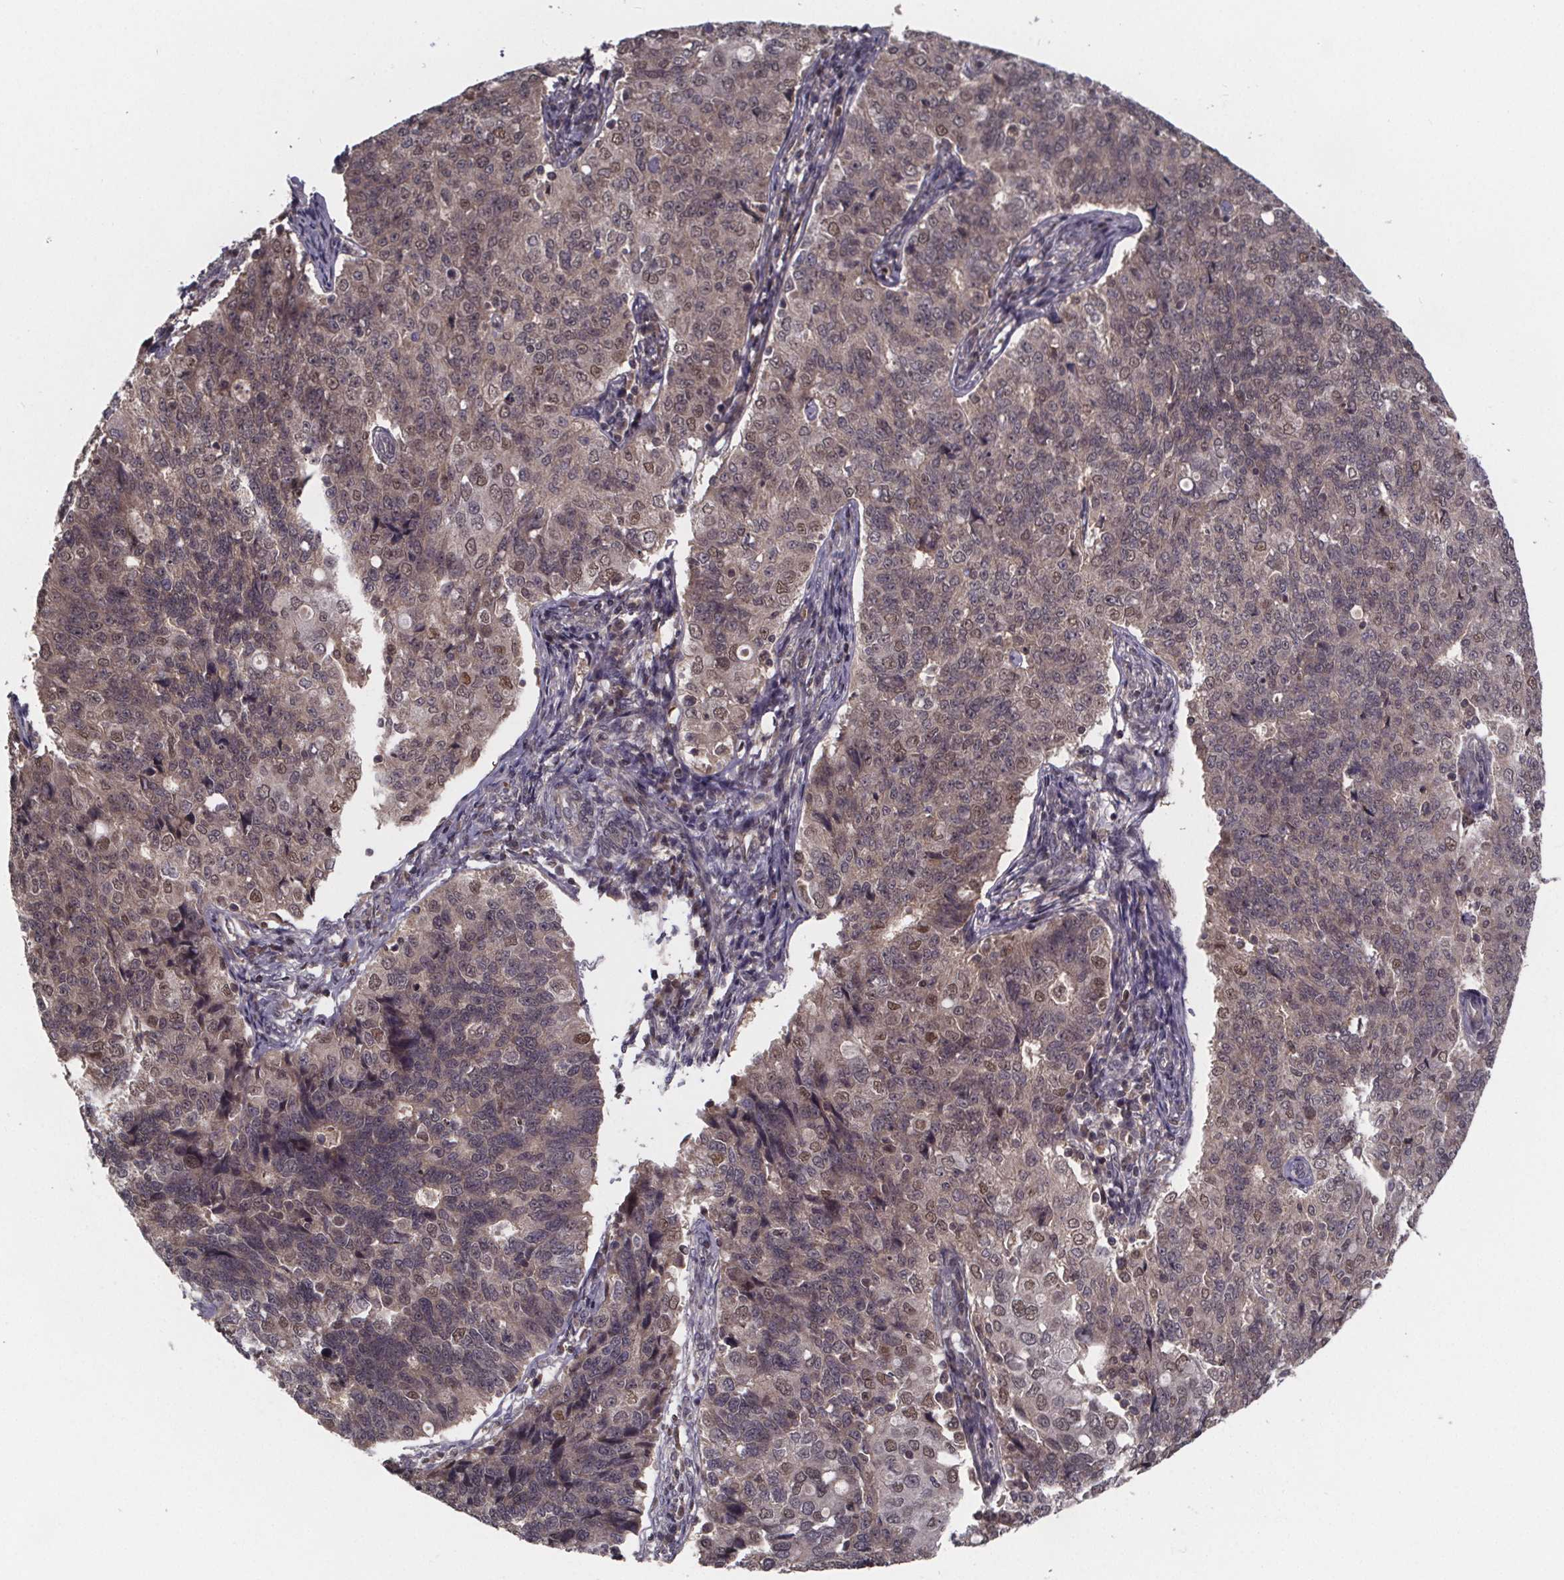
{"staining": {"intensity": "weak", "quantity": ">75%", "location": "cytoplasmic/membranous,nuclear"}, "tissue": "endometrial cancer", "cell_type": "Tumor cells", "image_type": "cancer", "snomed": [{"axis": "morphology", "description": "Adenocarcinoma, NOS"}, {"axis": "topography", "description": "Endometrium"}], "caption": "Immunohistochemistry (IHC) photomicrograph of neoplastic tissue: endometrial adenocarcinoma stained using immunohistochemistry (IHC) displays low levels of weak protein expression localized specifically in the cytoplasmic/membranous and nuclear of tumor cells, appearing as a cytoplasmic/membranous and nuclear brown color.", "gene": "FN3KRP", "patient": {"sex": "female", "age": 43}}